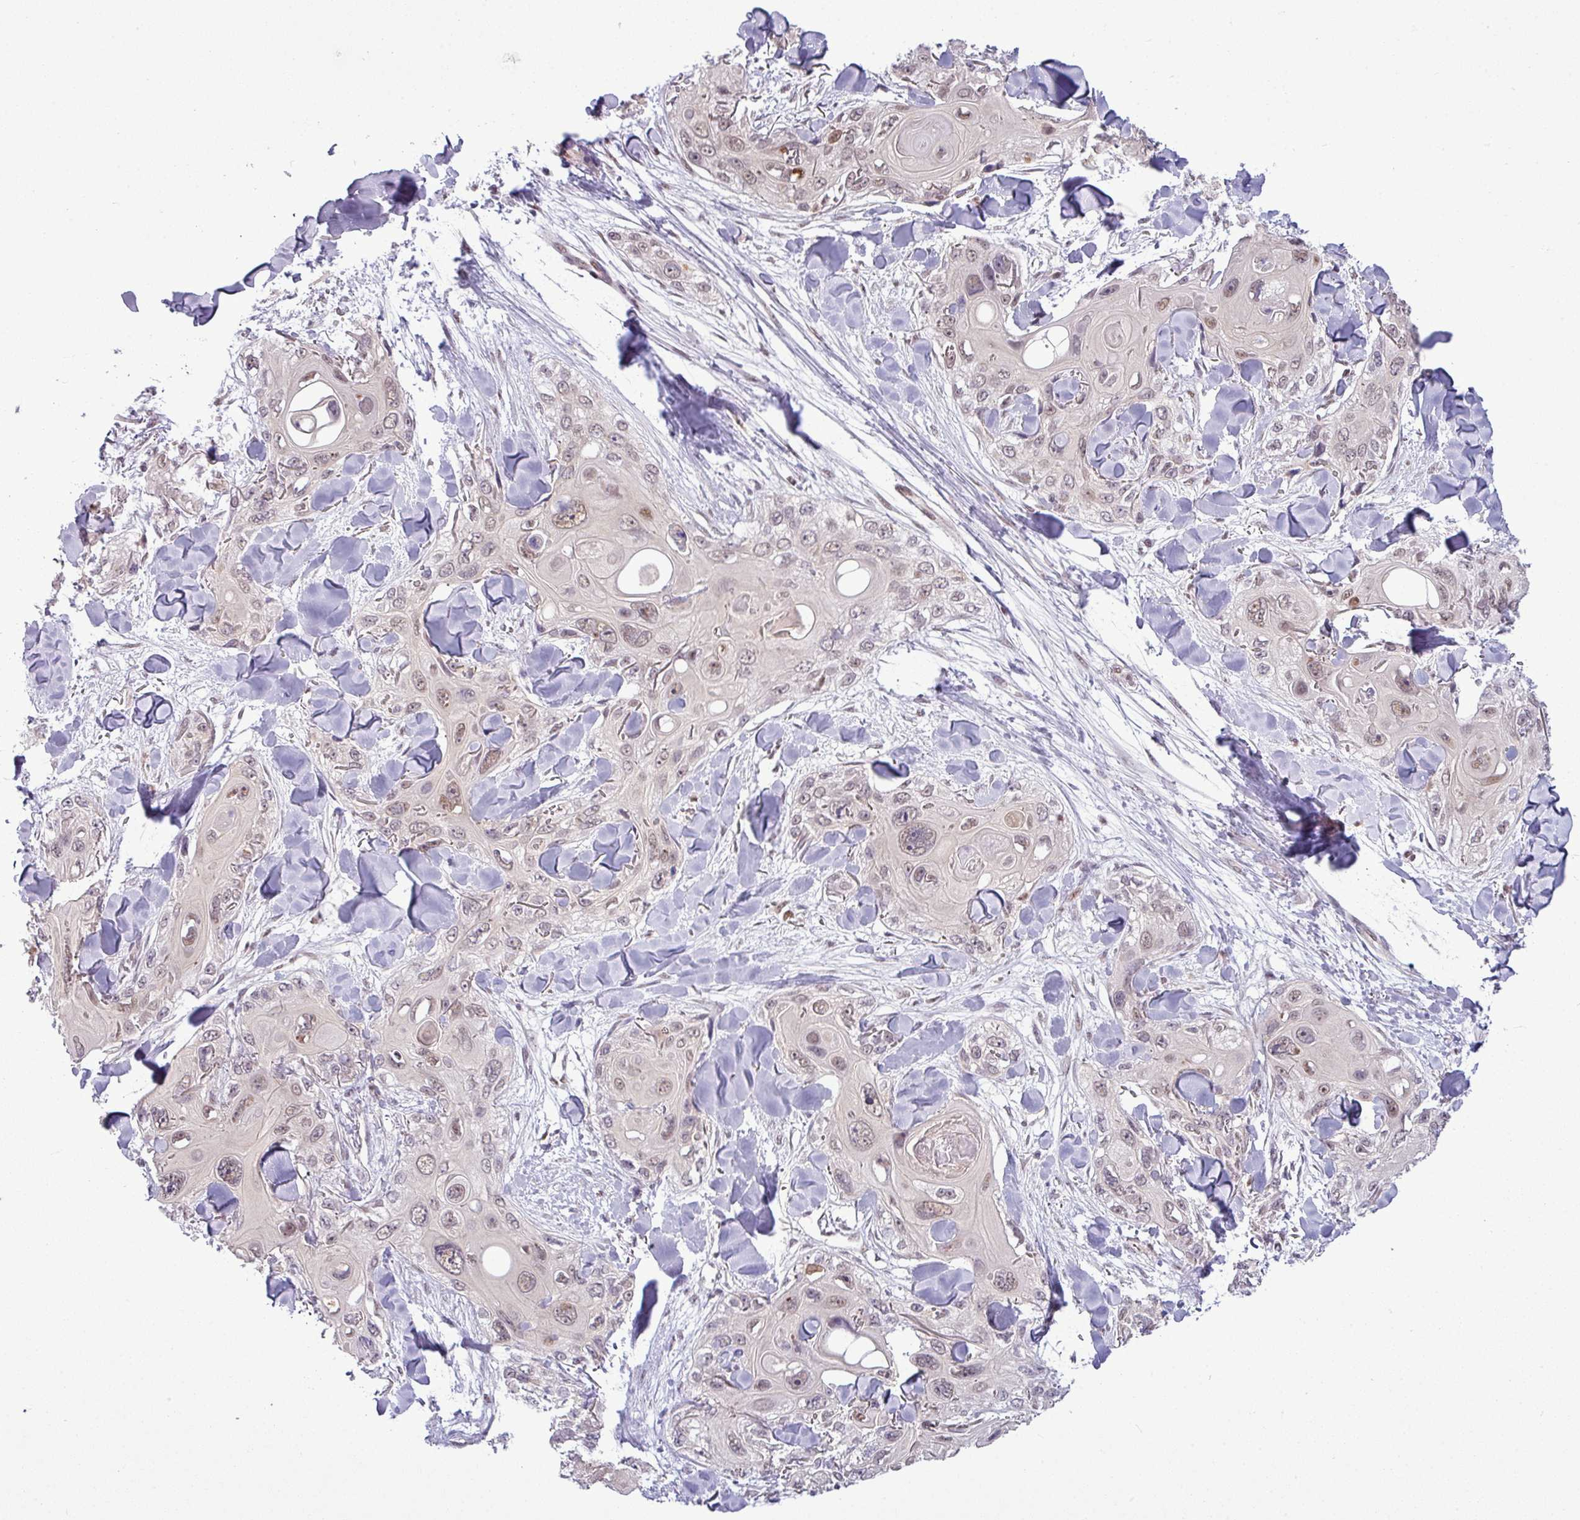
{"staining": {"intensity": "moderate", "quantity": ">75%", "location": "nuclear"}, "tissue": "skin cancer", "cell_type": "Tumor cells", "image_type": "cancer", "snomed": [{"axis": "morphology", "description": "Normal tissue, NOS"}, {"axis": "morphology", "description": "Squamous cell carcinoma, NOS"}, {"axis": "topography", "description": "Skin"}], "caption": "Squamous cell carcinoma (skin) was stained to show a protein in brown. There is medium levels of moderate nuclear expression in about >75% of tumor cells. (Stains: DAB in brown, nuclei in blue, Microscopy: brightfield microscopy at high magnification).", "gene": "ZNF217", "patient": {"sex": "male", "age": 72}}